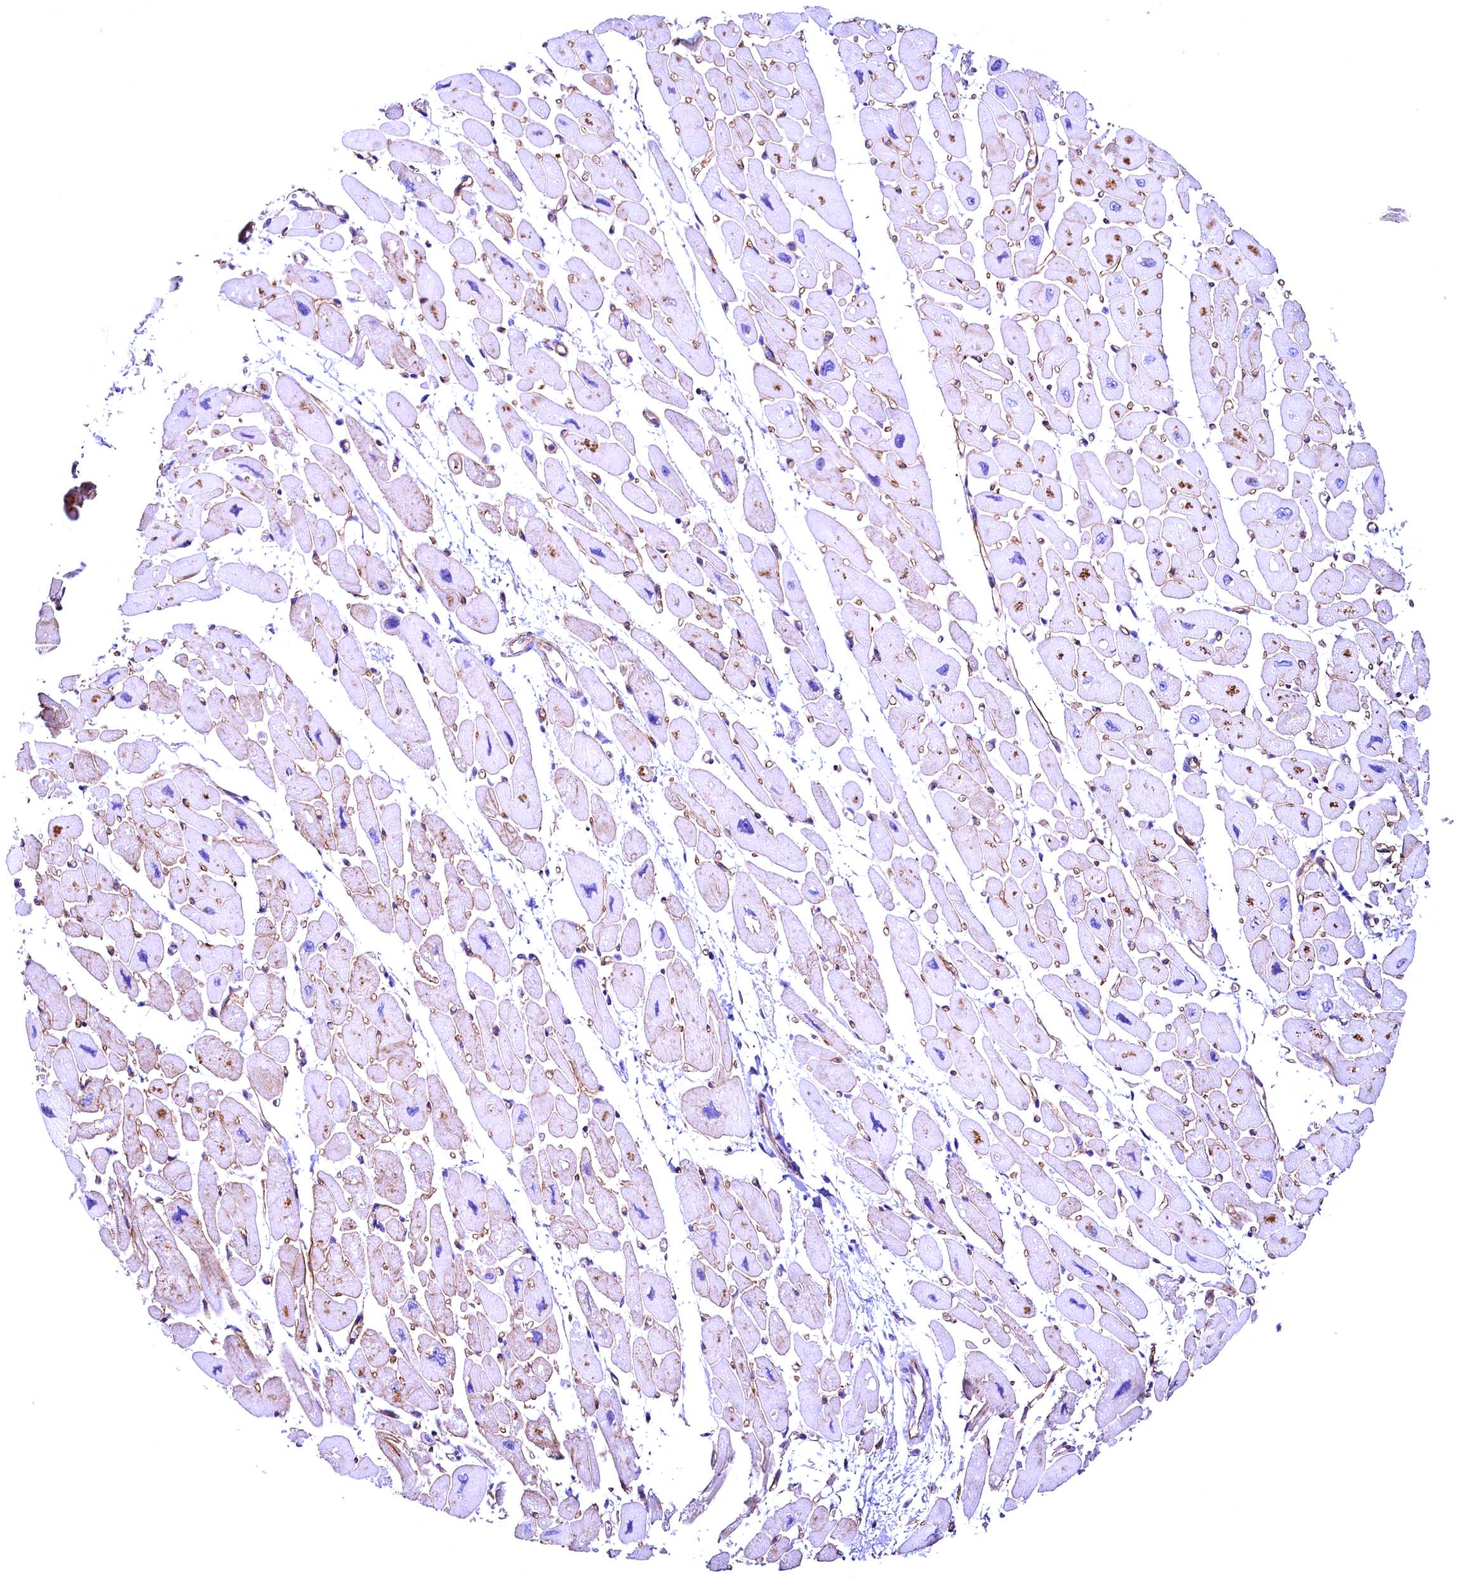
{"staining": {"intensity": "negative", "quantity": "none", "location": "none"}, "tissue": "heart muscle", "cell_type": "Cardiomyocytes", "image_type": "normal", "snomed": [{"axis": "morphology", "description": "Normal tissue, NOS"}, {"axis": "topography", "description": "Heart"}], "caption": "High magnification brightfield microscopy of unremarkable heart muscle stained with DAB (brown) and counterstained with hematoxylin (blue): cardiomyocytes show no significant staining. (DAB (3,3'-diaminobenzidine) immunohistochemistry (IHC), high magnification).", "gene": "SLF1", "patient": {"sex": "female", "age": 54}}